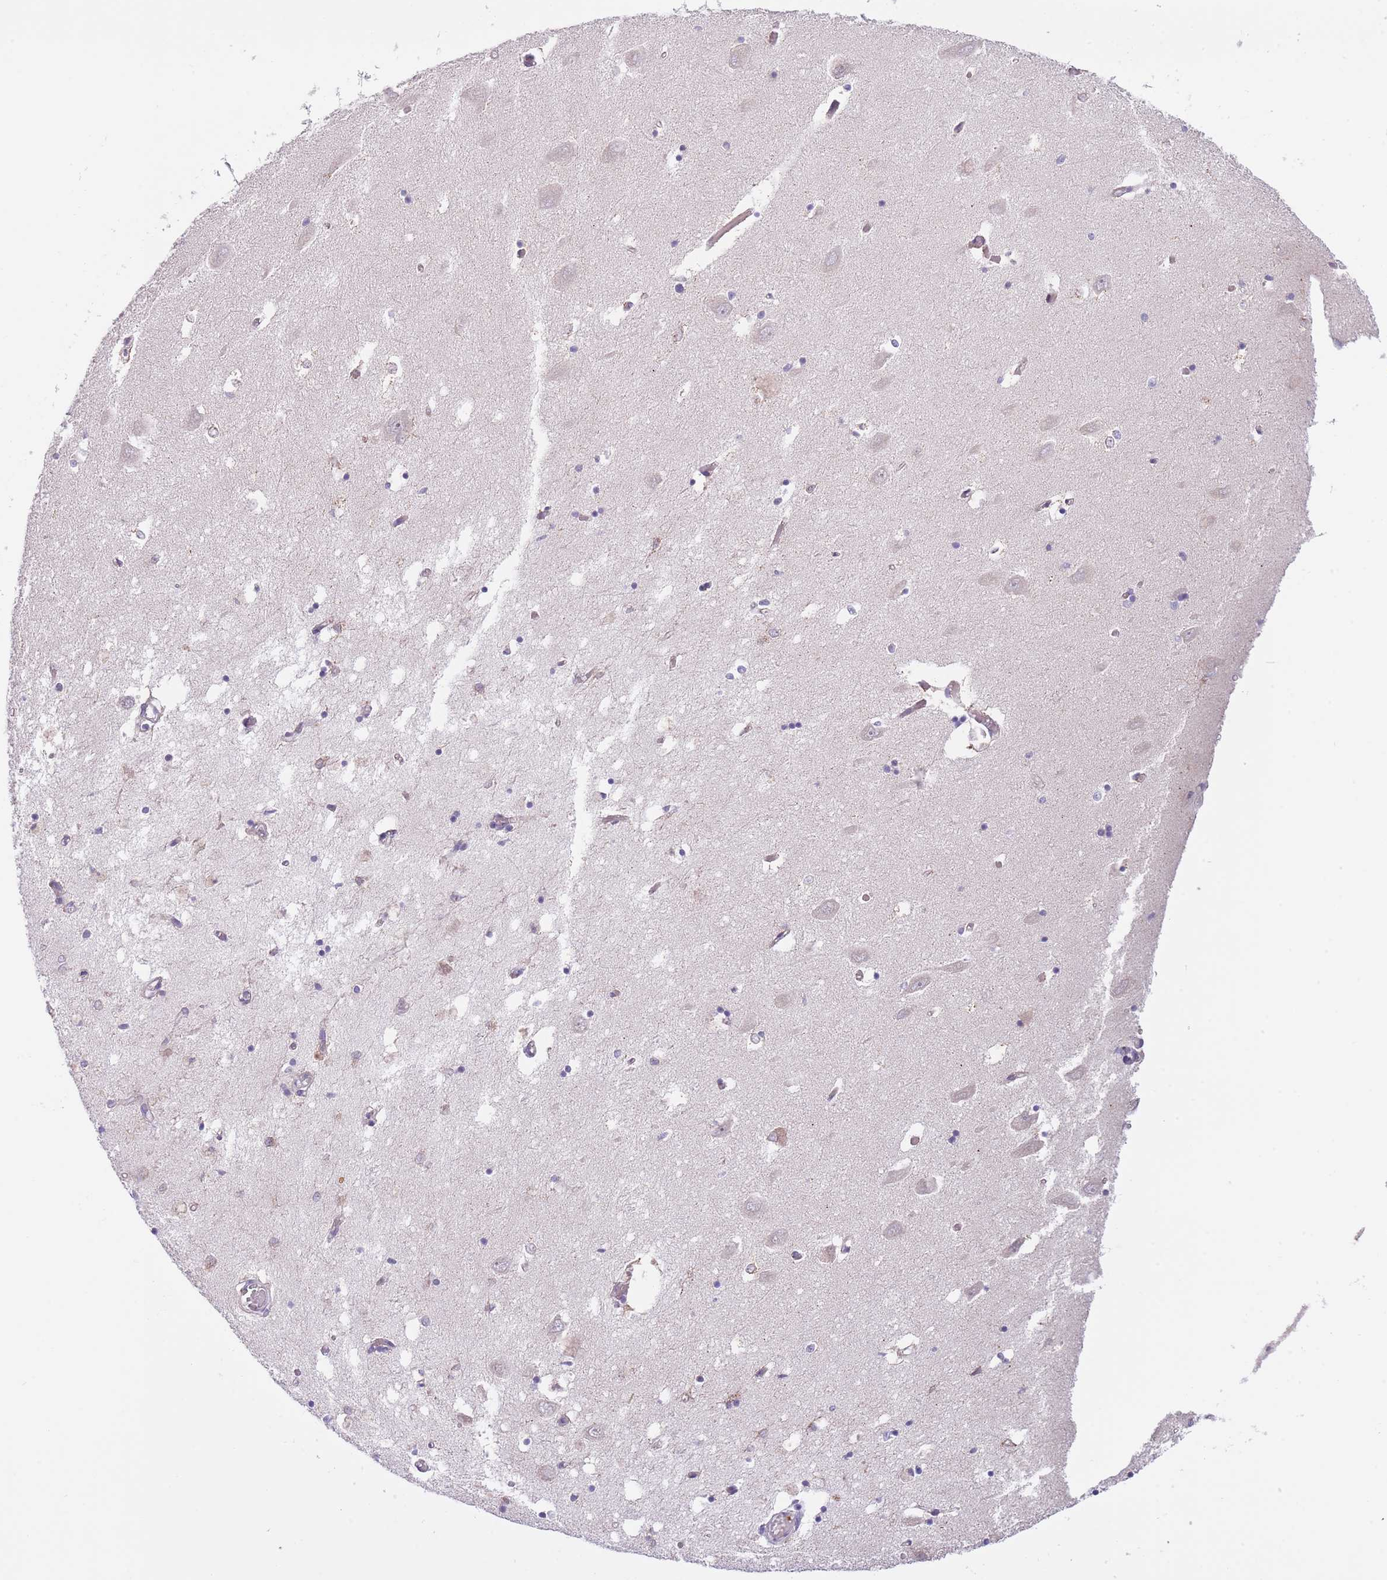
{"staining": {"intensity": "negative", "quantity": "none", "location": "none"}, "tissue": "hippocampus", "cell_type": "Glial cells", "image_type": "normal", "snomed": [{"axis": "morphology", "description": "Normal tissue, NOS"}, {"axis": "topography", "description": "Hippocampus"}], "caption": "DAB (3,3'-diaminobenzidine) immunohistochemical staining of benign human hippocampus shows no significant expression in glial cells. Brightfield microscopy of immunohistochemistry stained with DAB (brown) and hematoxylin (blue), captured at high magnification.", "gene": "AP1S2", "patient": {"sex": "male", "age": 70}}